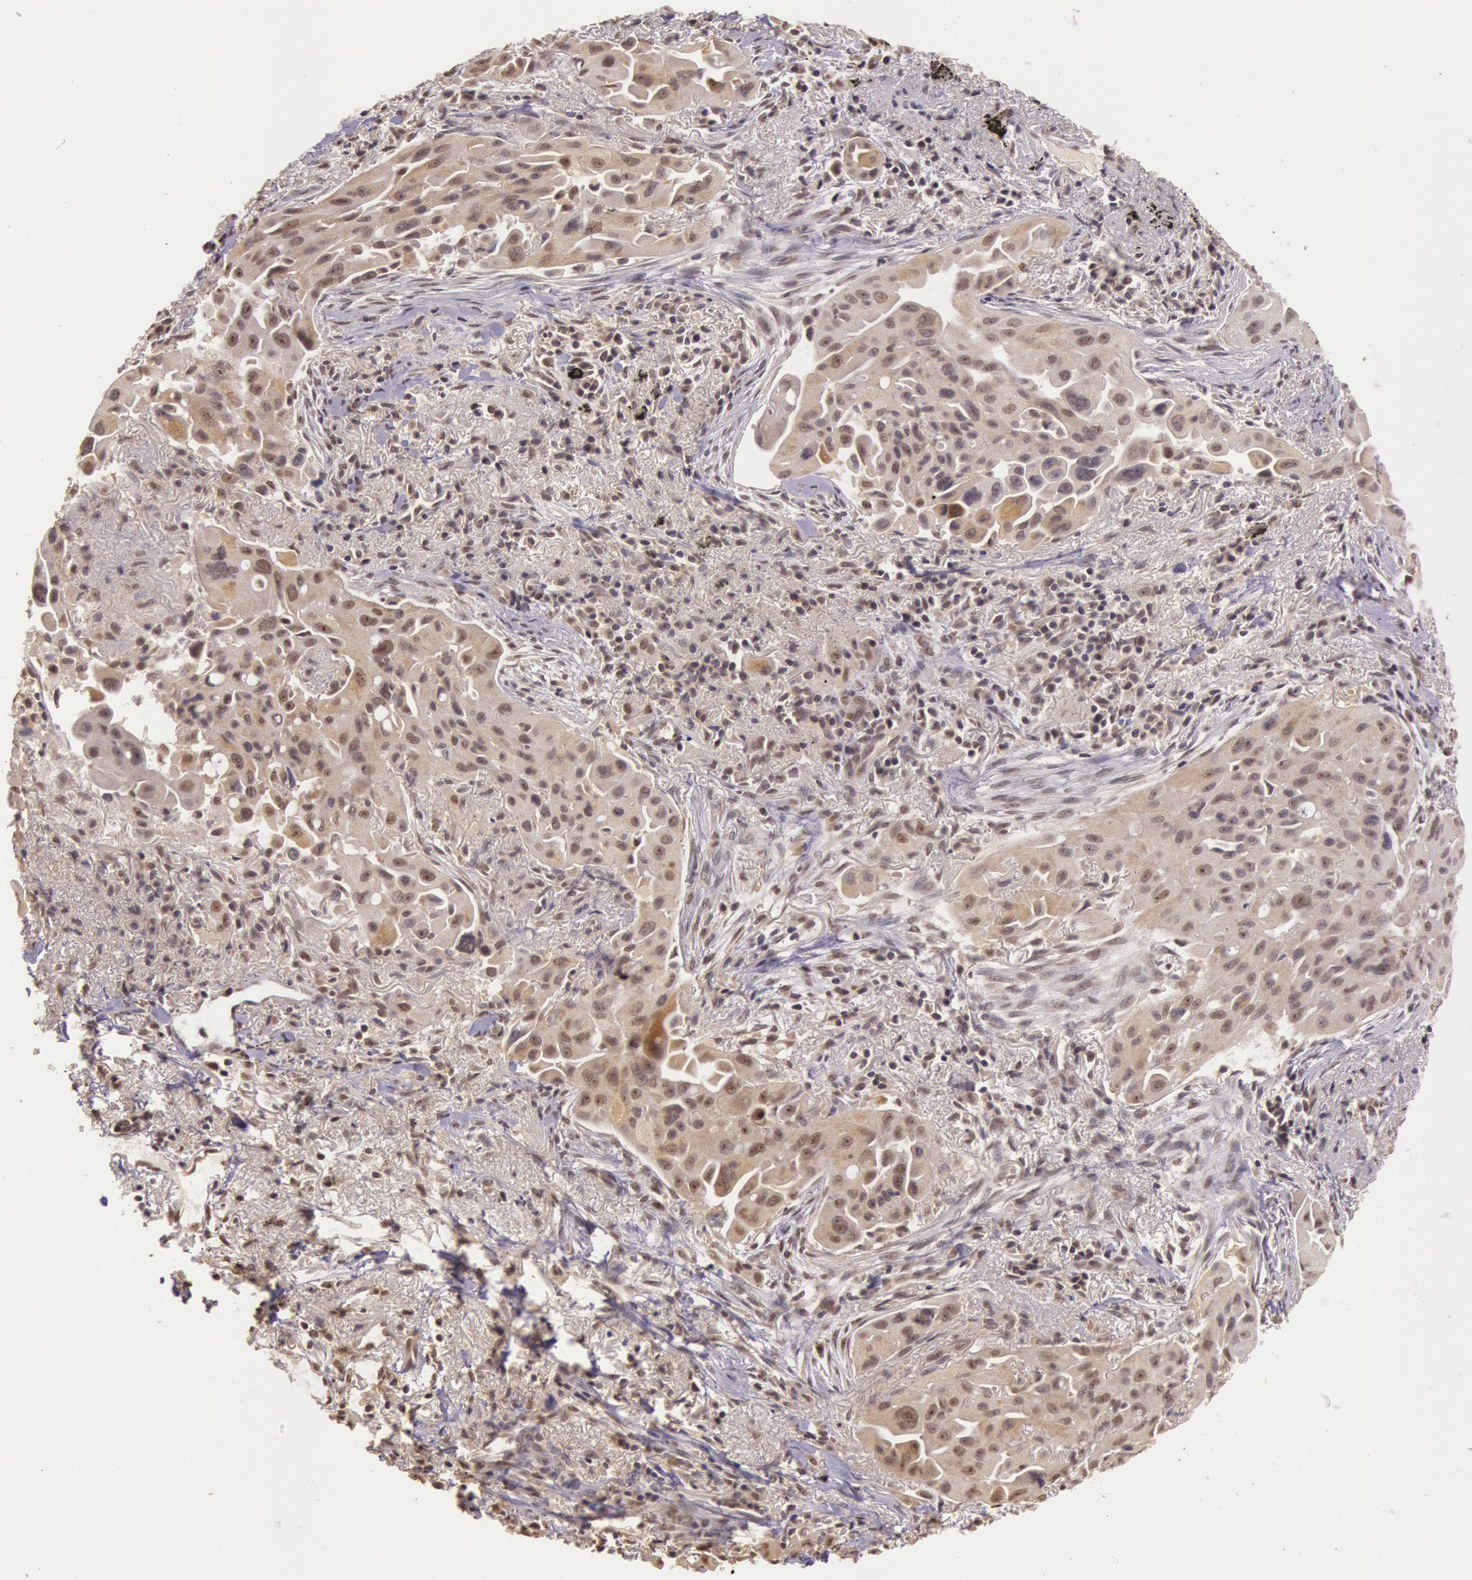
{"staining": {"intensity": "moderate", "quantity": "25%-75%", "location": "cytoplasmic/membranous"}, "tissue": "lung cancer", "cell_type": "Tumor cells", "image_type": "cancer", "snomed": [{"axis": "morphology", "description": "Adenocarcinoma, NOS"}, {"axis": "topography", "description": "Lung"}], "caption": "DAB immunohistochemical staining of human lung cancer (adenocarcinoma) displays moderate cytoplasmic/membranous protein staining in approximately 25%-75% of tumor cells.", "gene": "RTL10", "patient": {"sex": "male", "age": 68}}